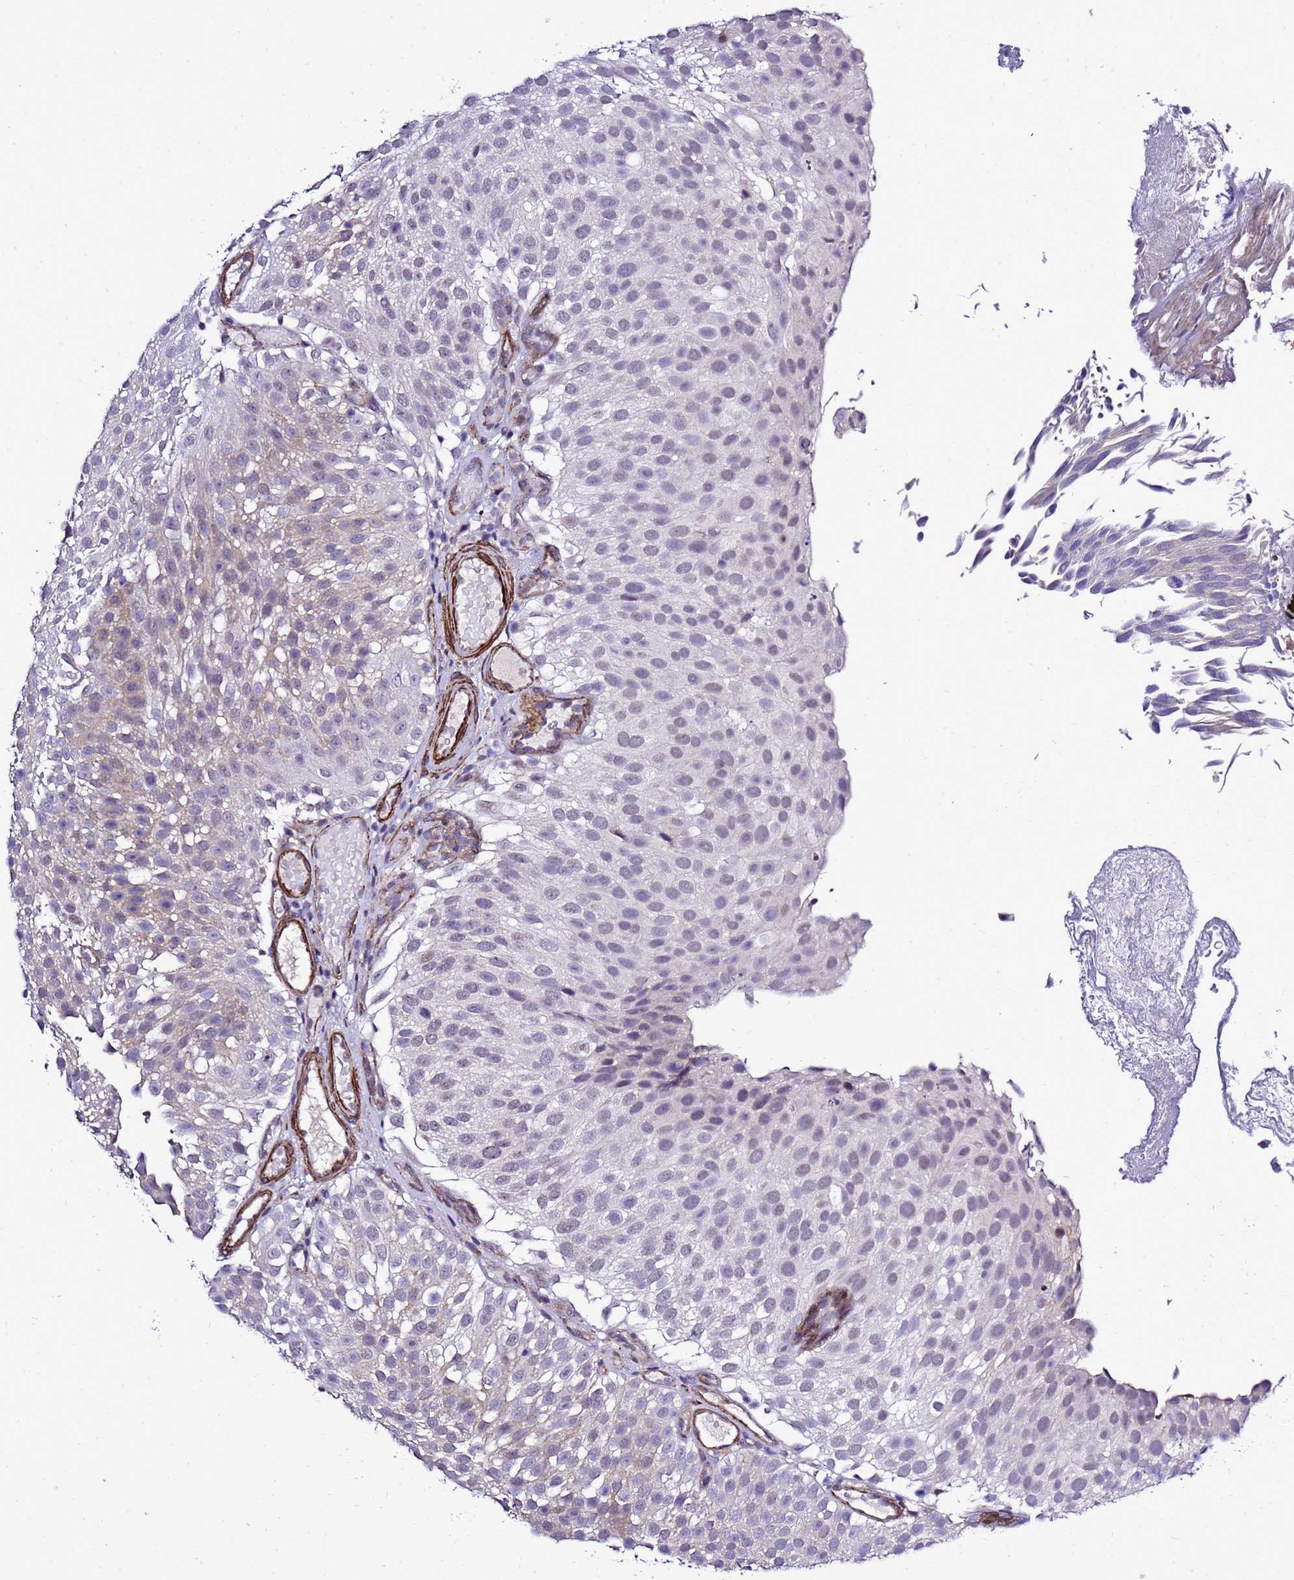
{"staining": {"intensity": "negative", "quantity": "none", "location": "none"}, "tissue": "urothelial cancer", "cell_type": "Tumor cells", "image_type": "cancer", "snomed": [{"axis": "morphology", "description": "Urothelial carcinoma, Low grade"}, {"axis": "topography", "description": "Urinary bladder"}], "caption": "An image of urothelial cancer stained for a protein demonstrates no brown staining in tumor cells. Nuclei are stained in blue.", "gene": "GZF1", "patient": {"sex": "male", "age": 78}}